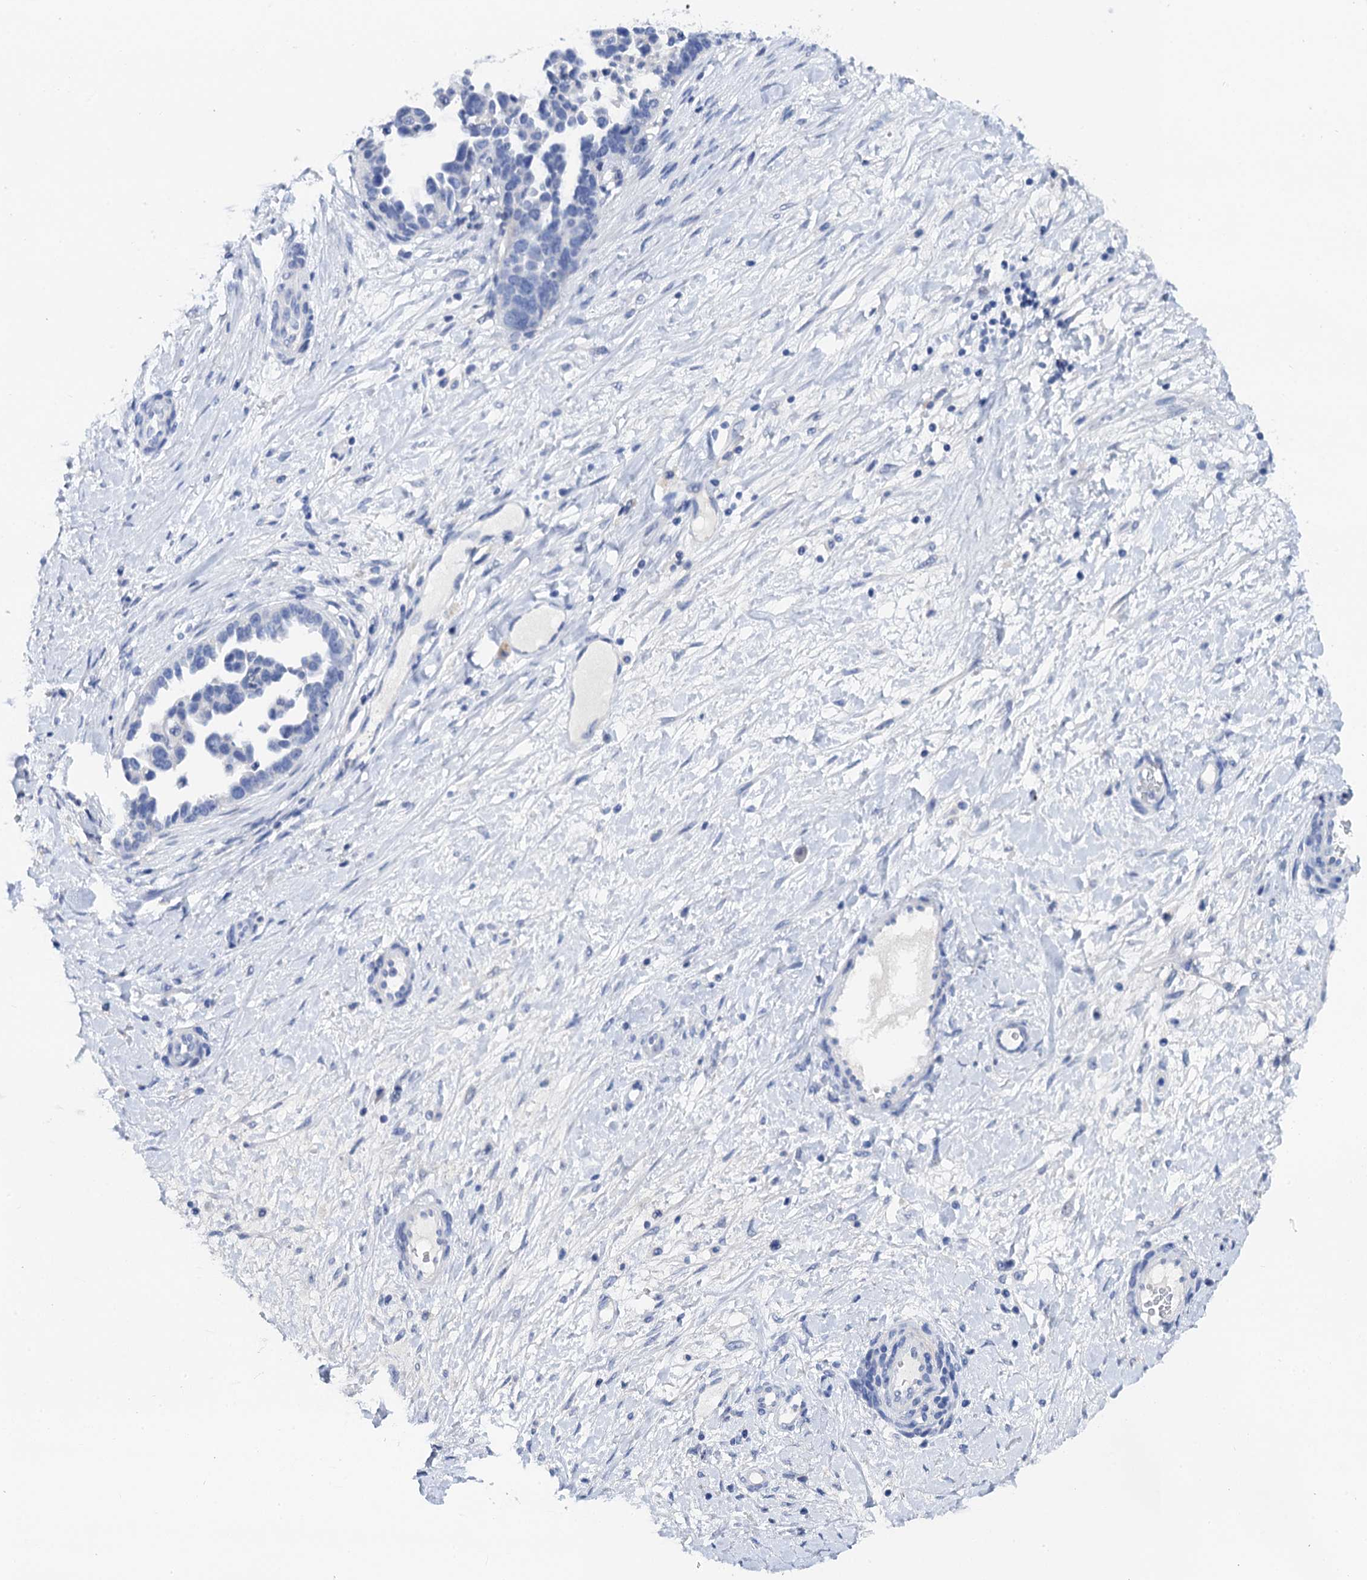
{"staining": {"intensity": "negative", "quantity": "none", "location": "none"}, "tissue": "ovarian cancer", "cell_type": "Tumor cells", "image_type": "cancer", "snomed": [{"axis": "morphology", "description": "Cystadenocarcinoma, serous, NOS"}, {"axis": "topography", "description": "Ovary"}], "caption": "High power microscopy histopathology image of an immunohistochemistry histopathology image of ovarian serous cystadenocarcinoma, revealing no significant expression in tumor cells.", "gene": "LYPD3", "patient": {"sex": "female", "age": 54}}